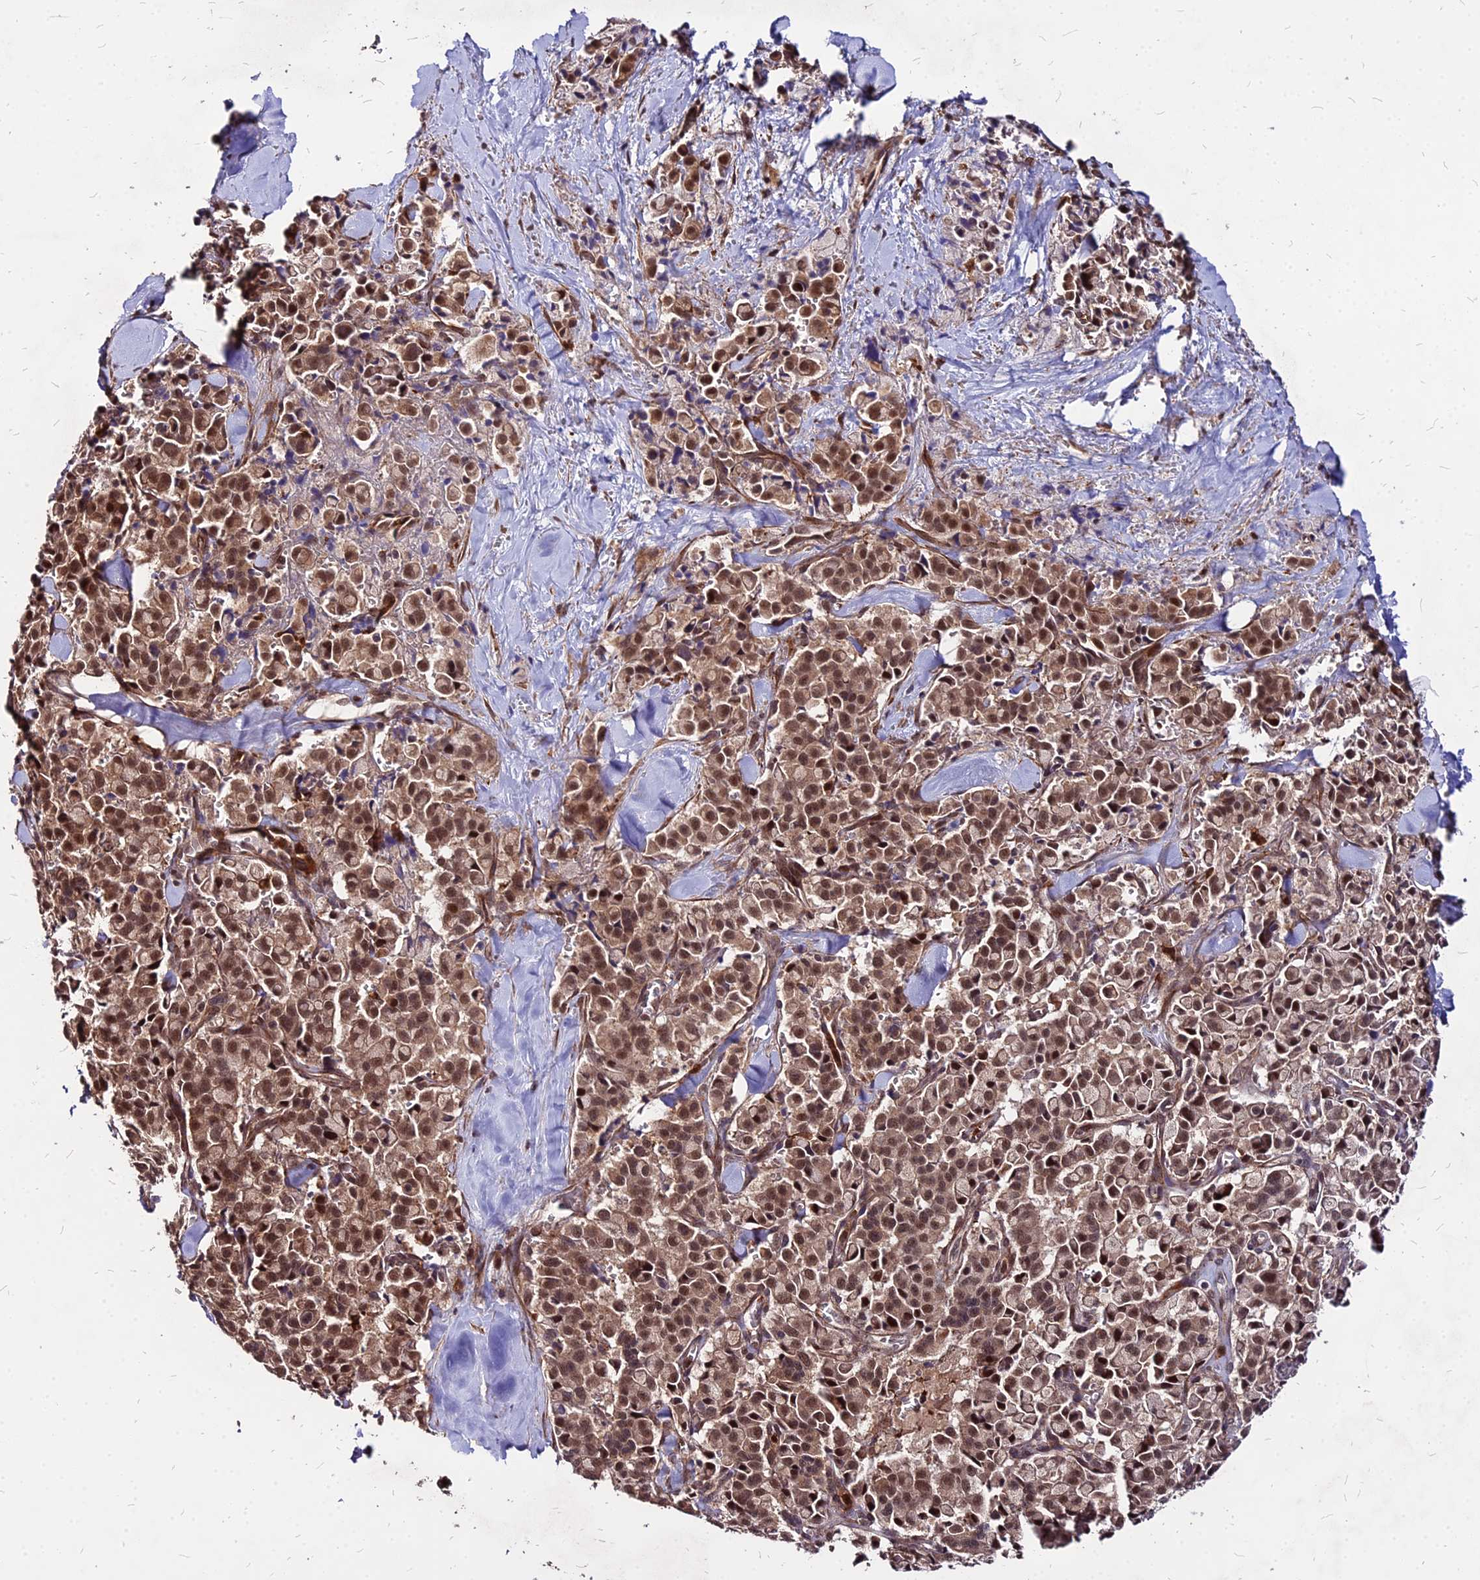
{"staining": {"intensity": "moderate", "quantity": ">75%", "location": "cytoplasmic/membranous,nuclear"}, "tissue": "pancreatic cancer", "cell_type": "Tumor cells", "image_type": "cancer", "snomed": [{"axis": "morphology", "description": "Adenocarcinoma, NOS"}, {"axis": "topography", "description": "Pancreas"}], "caption": "Immunohistochemical staining of pancreatic cancer reveals moderate cytoplasmic/membranous and nuclear protein staining in about >75% of tumor cells.", "gene": "APBA3", "patient": {"sex": "male", "age": 65}}